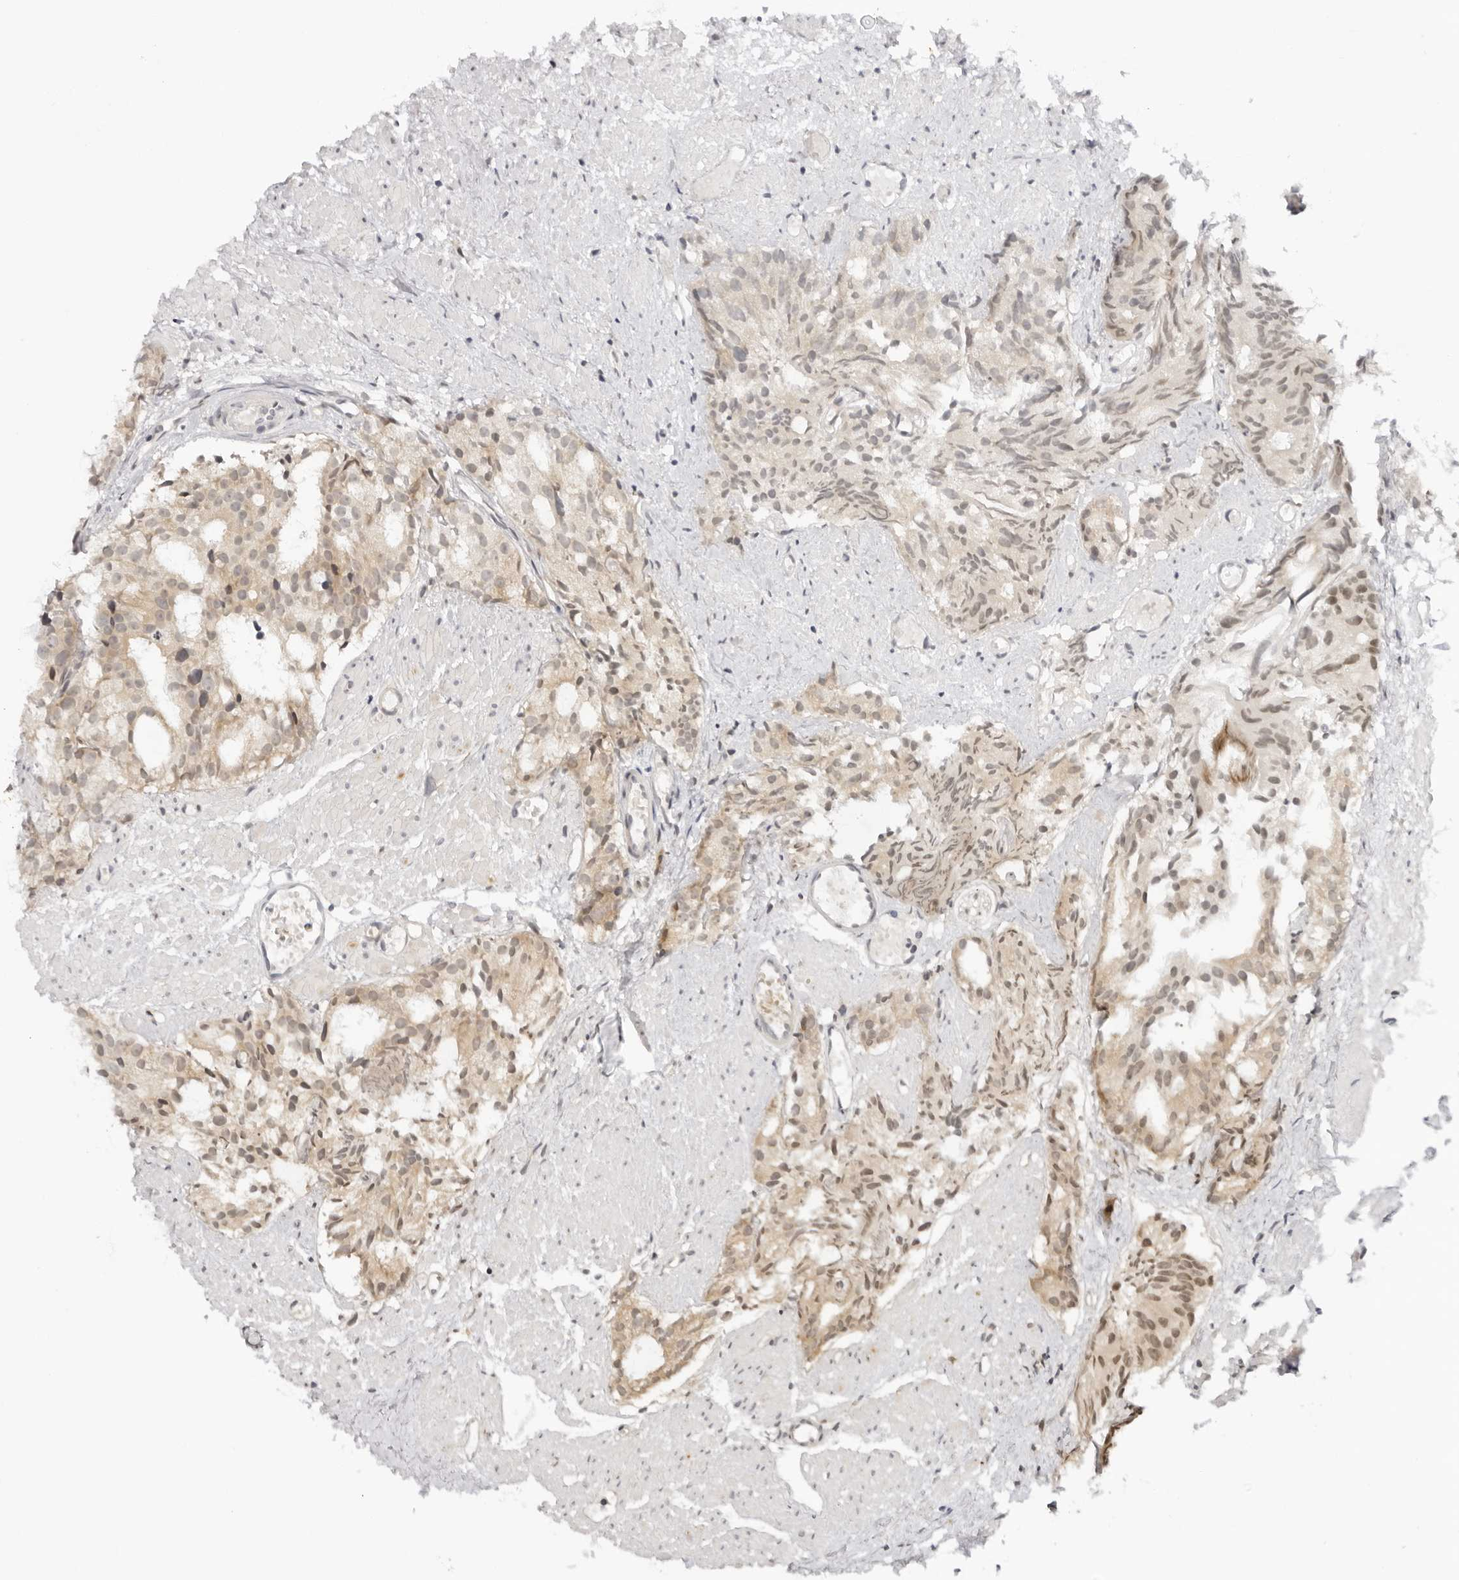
{"staining": {"intensity": "weak", "quantity": ">75%", "location": "cytoplasmic/membranous,nuclear"}, "tissue": "prostate cancer", "cell_type": "Tumor cells", "image_type": "cancer", "snomed": [{"axis": "morphology", "description": "Adenocarcinoma, Low grade"}, {"axis": "topography", "description": "Prostate"}], "caption": "Human prostate adenocarcinoma (low-grade) stained with a protein marker displays weak staining in tumor cells.", "gene": "PRRC2C", "patient": {"sex": "male", "age": 88}}